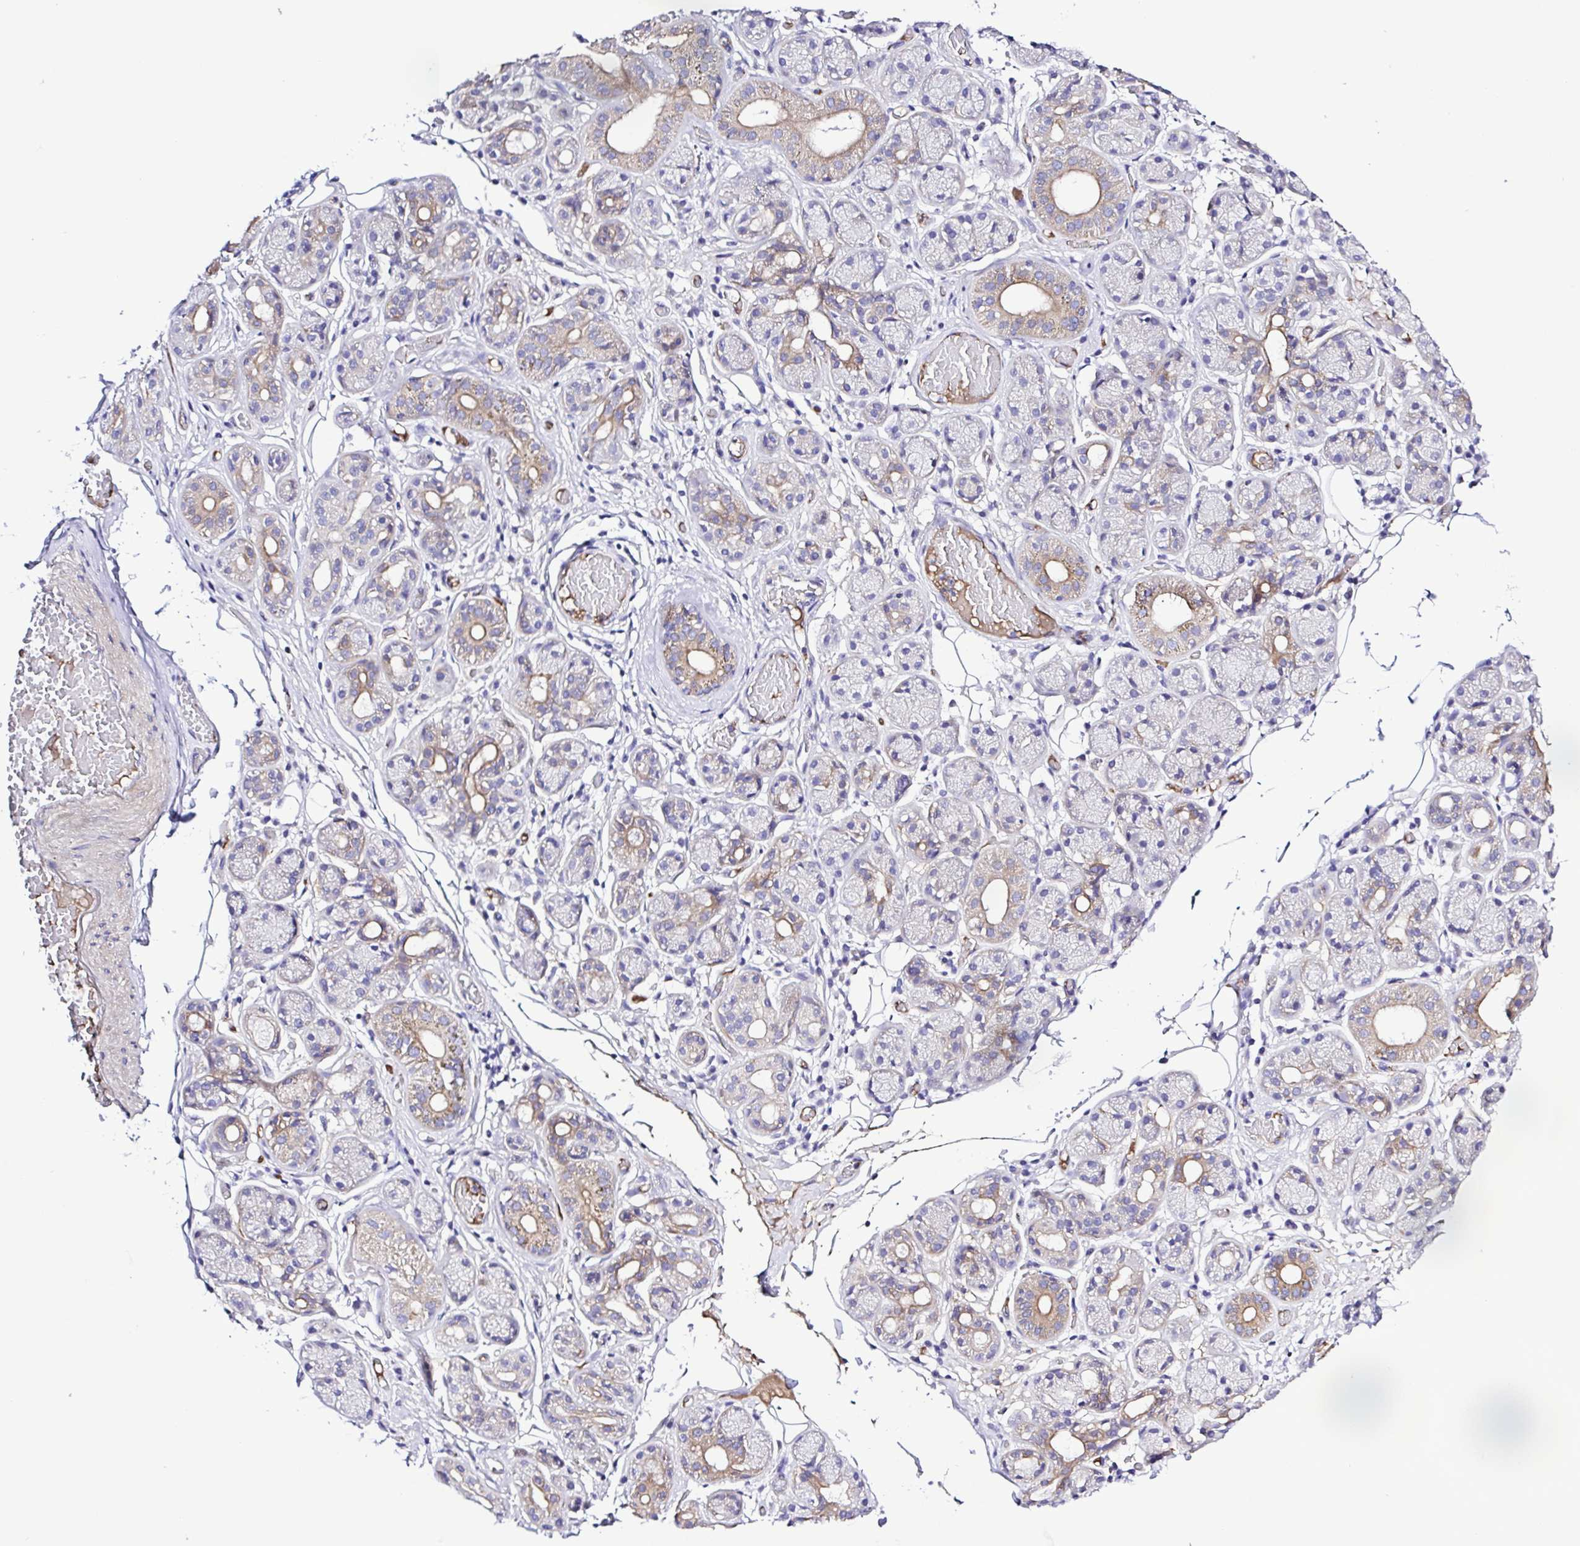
{"staining": {"intensity": "moderate", "quantity": "<25%", "location": "cytoplasmic/membranous"}, "tissue": "salivary gland", "cell_type": "Glandular cells", "image_type": "normal", "snomed": [{"axis": "morphology", "description": "Normal tissue, NOS"}, {"axis": "topography", "description": "Salivary gland"}, {"axis": "topography", "description": "Peripheral nerve tissue"}], "caption": "DAB immunohistochemical staining of normal salivary gland displays moderate cytoplasmic/membranous protein expression in approximately <25% of glandular cells.", "gene": "GABBR2", "patient": {"sex": "male", "age": 71}}